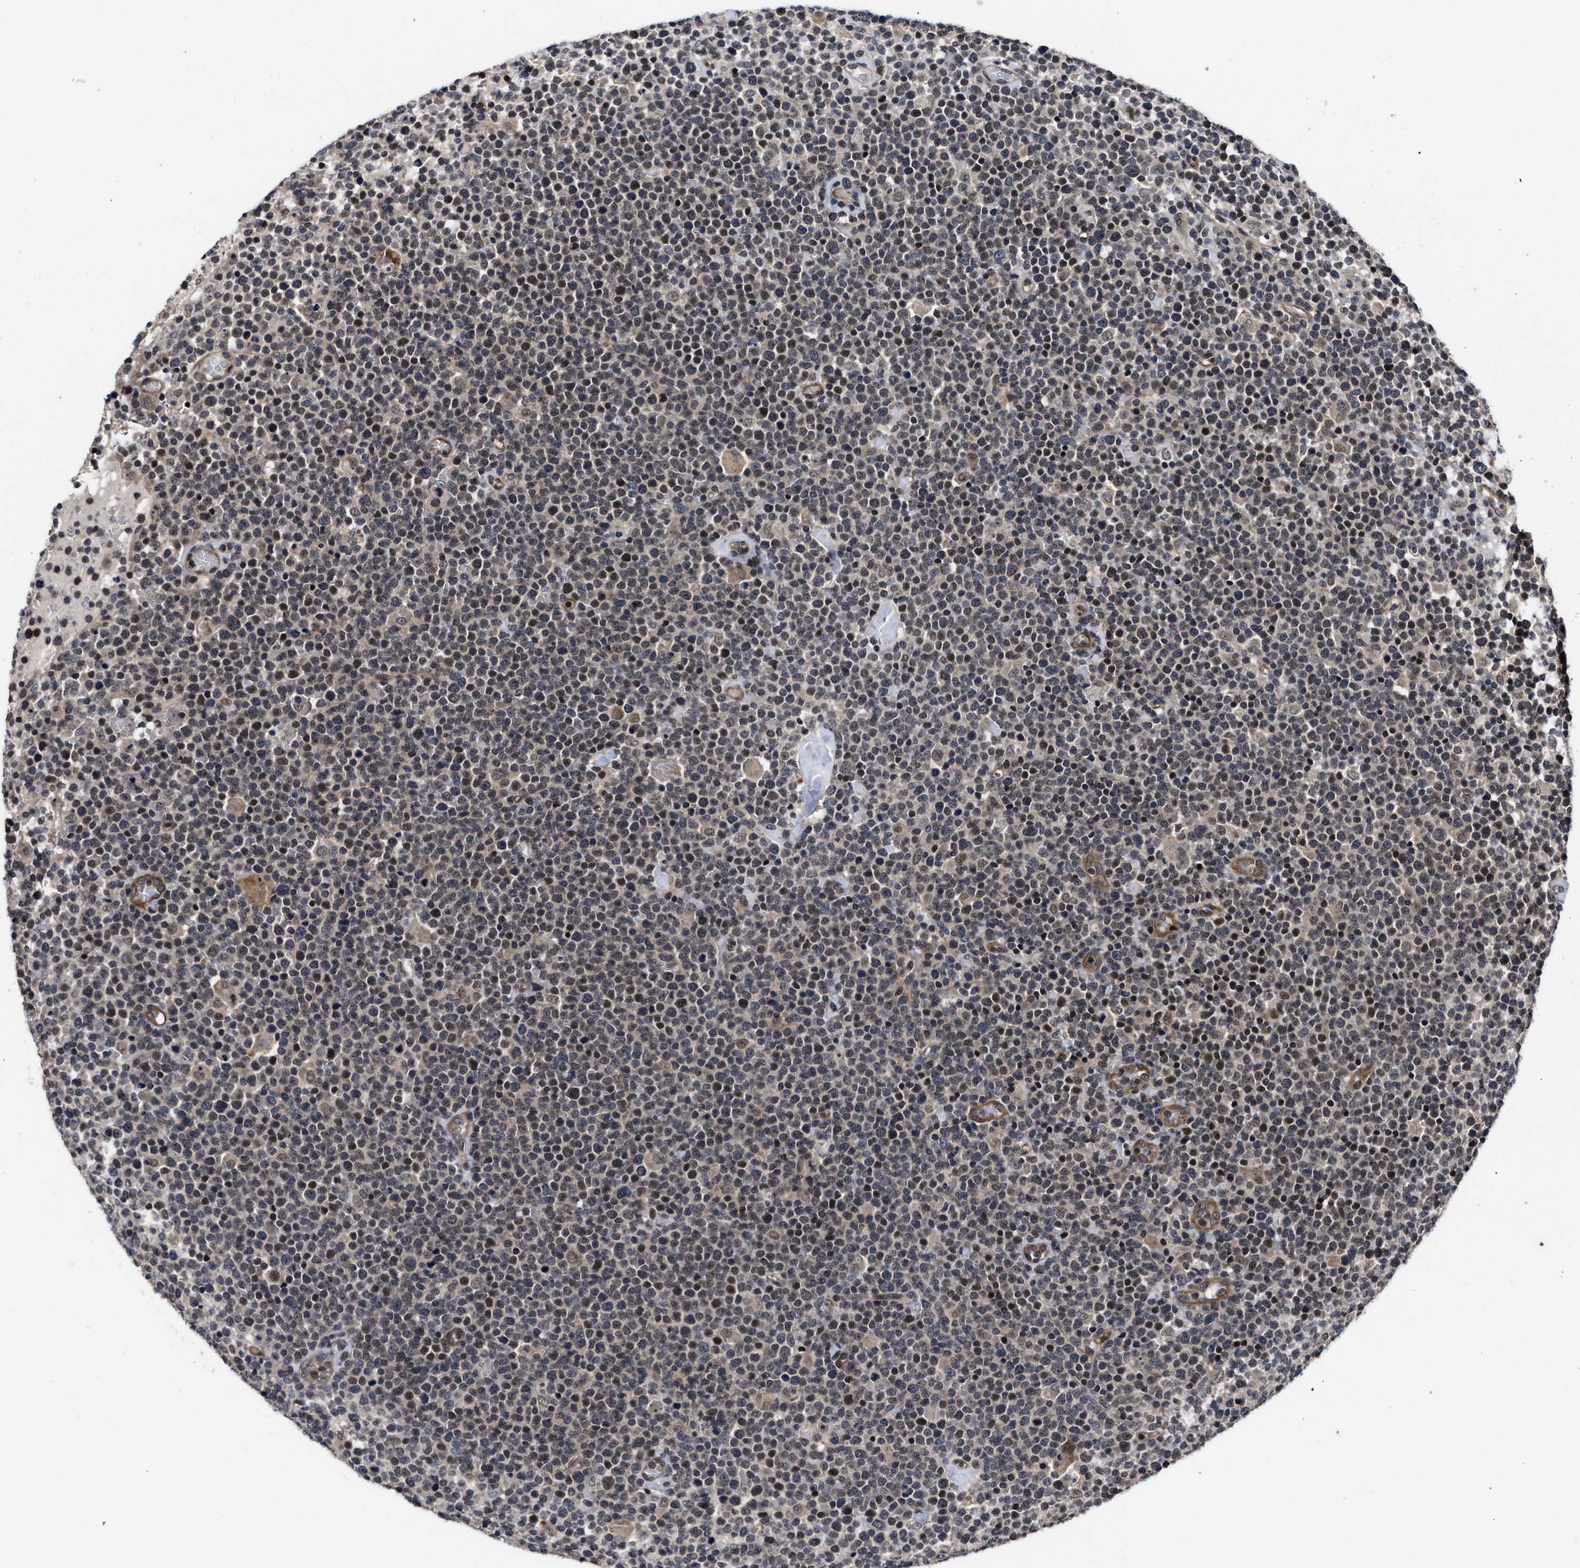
{"staining": {"intensity": "weak", "quantity": "25%-75%", "location": "cytoplasmic/membranous,nuclear"}, "tissue": "lymphoma", "cell_type": "Tumor cells", "image_type": "cancer", "snomed": [{"axis": "morphology", "description": "Malignant lymphoma, non-Hodgkin's type, High grade"}, {"axis": "topography", "description": "Lymph node"}], "caption": "Immunohistochemistry photomicrograph of neoplastic tissue: lymphoma stained using immunohistochemistry (IHC) displays low levels of weak protein expression localized specifically in the cytoplasmic/membranous and nuclear of tumor cells, appearing as a cytoplasmic/membranous and nuclear brown color.", "gene": "DNAJC14", "patient": {"sex": "male", "age": 61}}